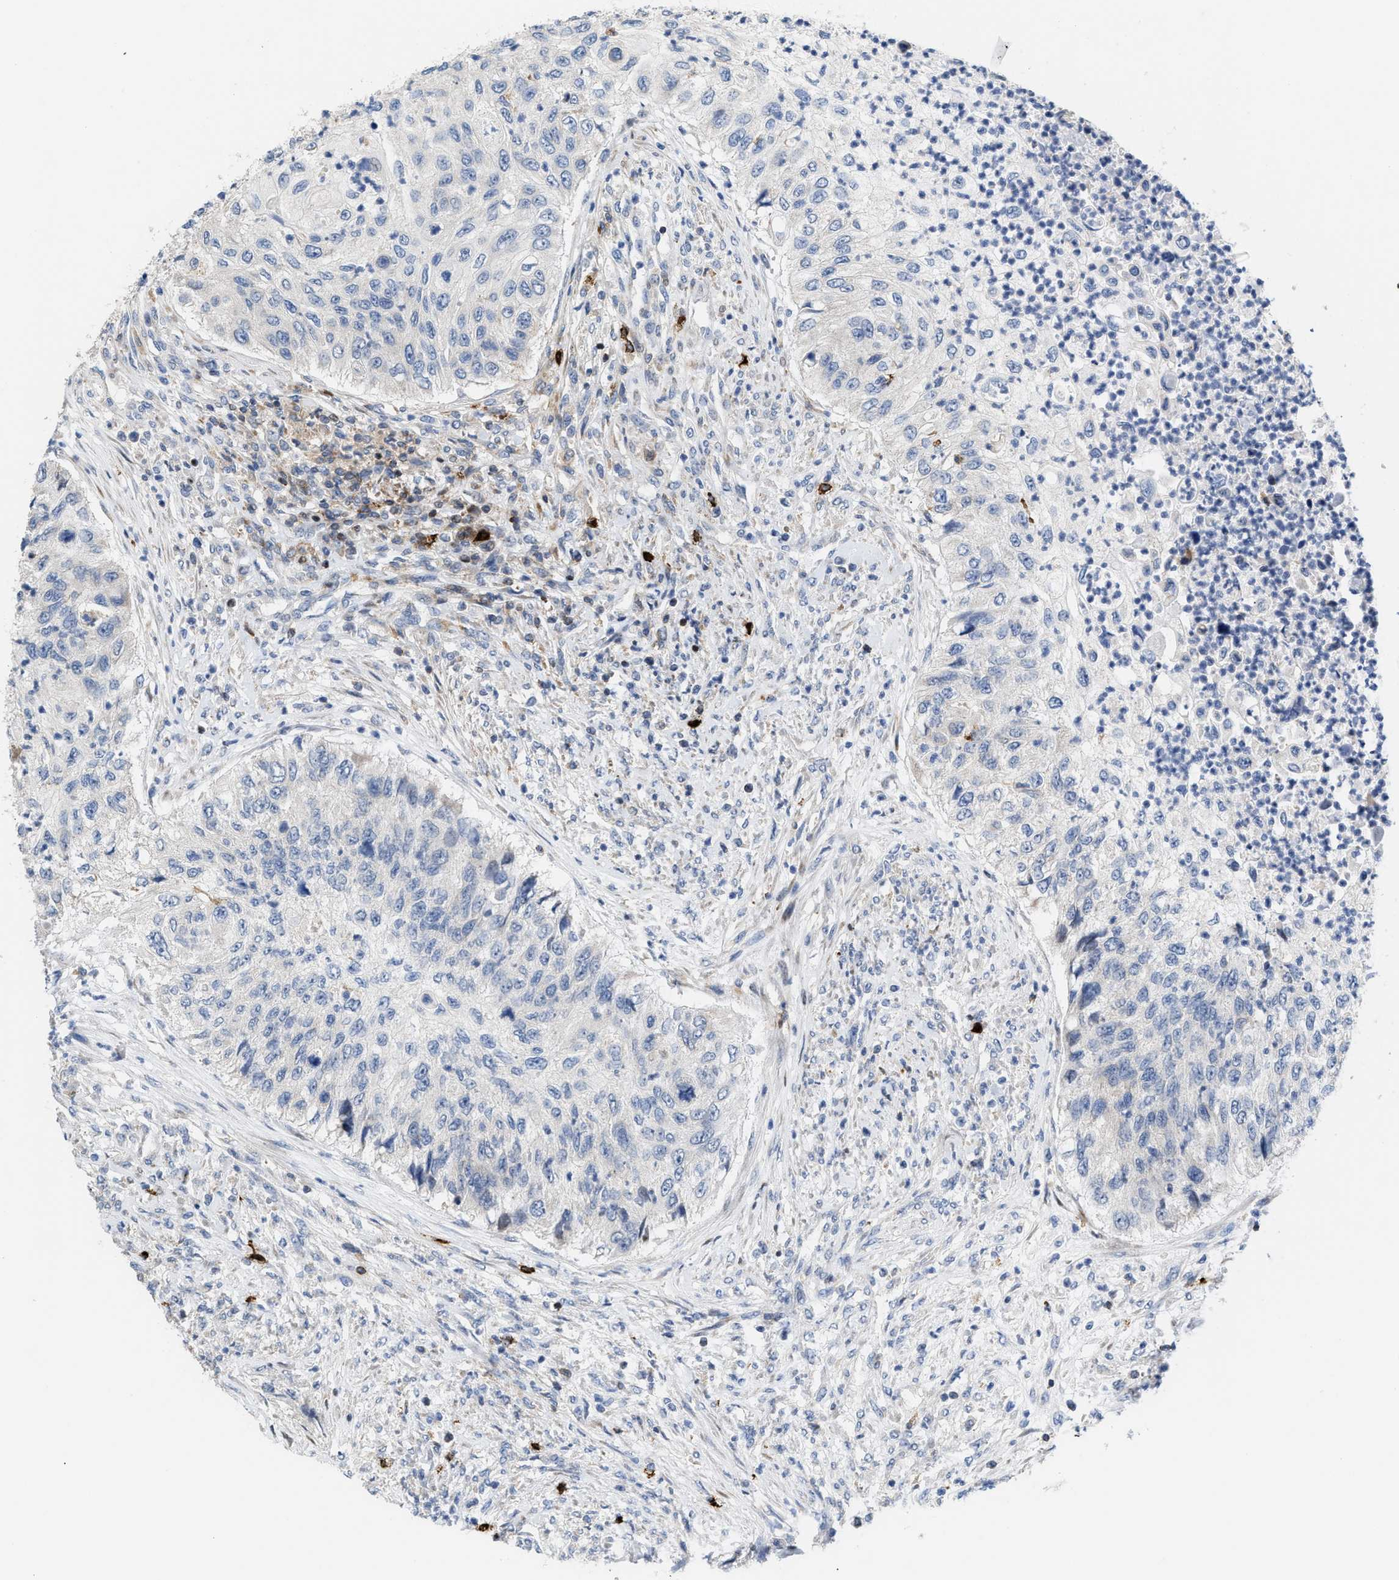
{"staining": {"intensity": "negative", "quantity": "none", "location": "none"}, "tissue": "urothelial cancer", "cell_type": "Tumor cells", "image_type": "cancer", "snomed": [{"axis": "morphology", "description": "Urothelial carcinoma, High grade"}, {"axis": "topography", "description": "Urinary bladder"}], "caption": "Image shows no protein positivity in tumor cells of urothelial carcinoma (high-grade) tissue.", "gene": "ATP9A", "patient": {"sex": "female", "age": 60}}